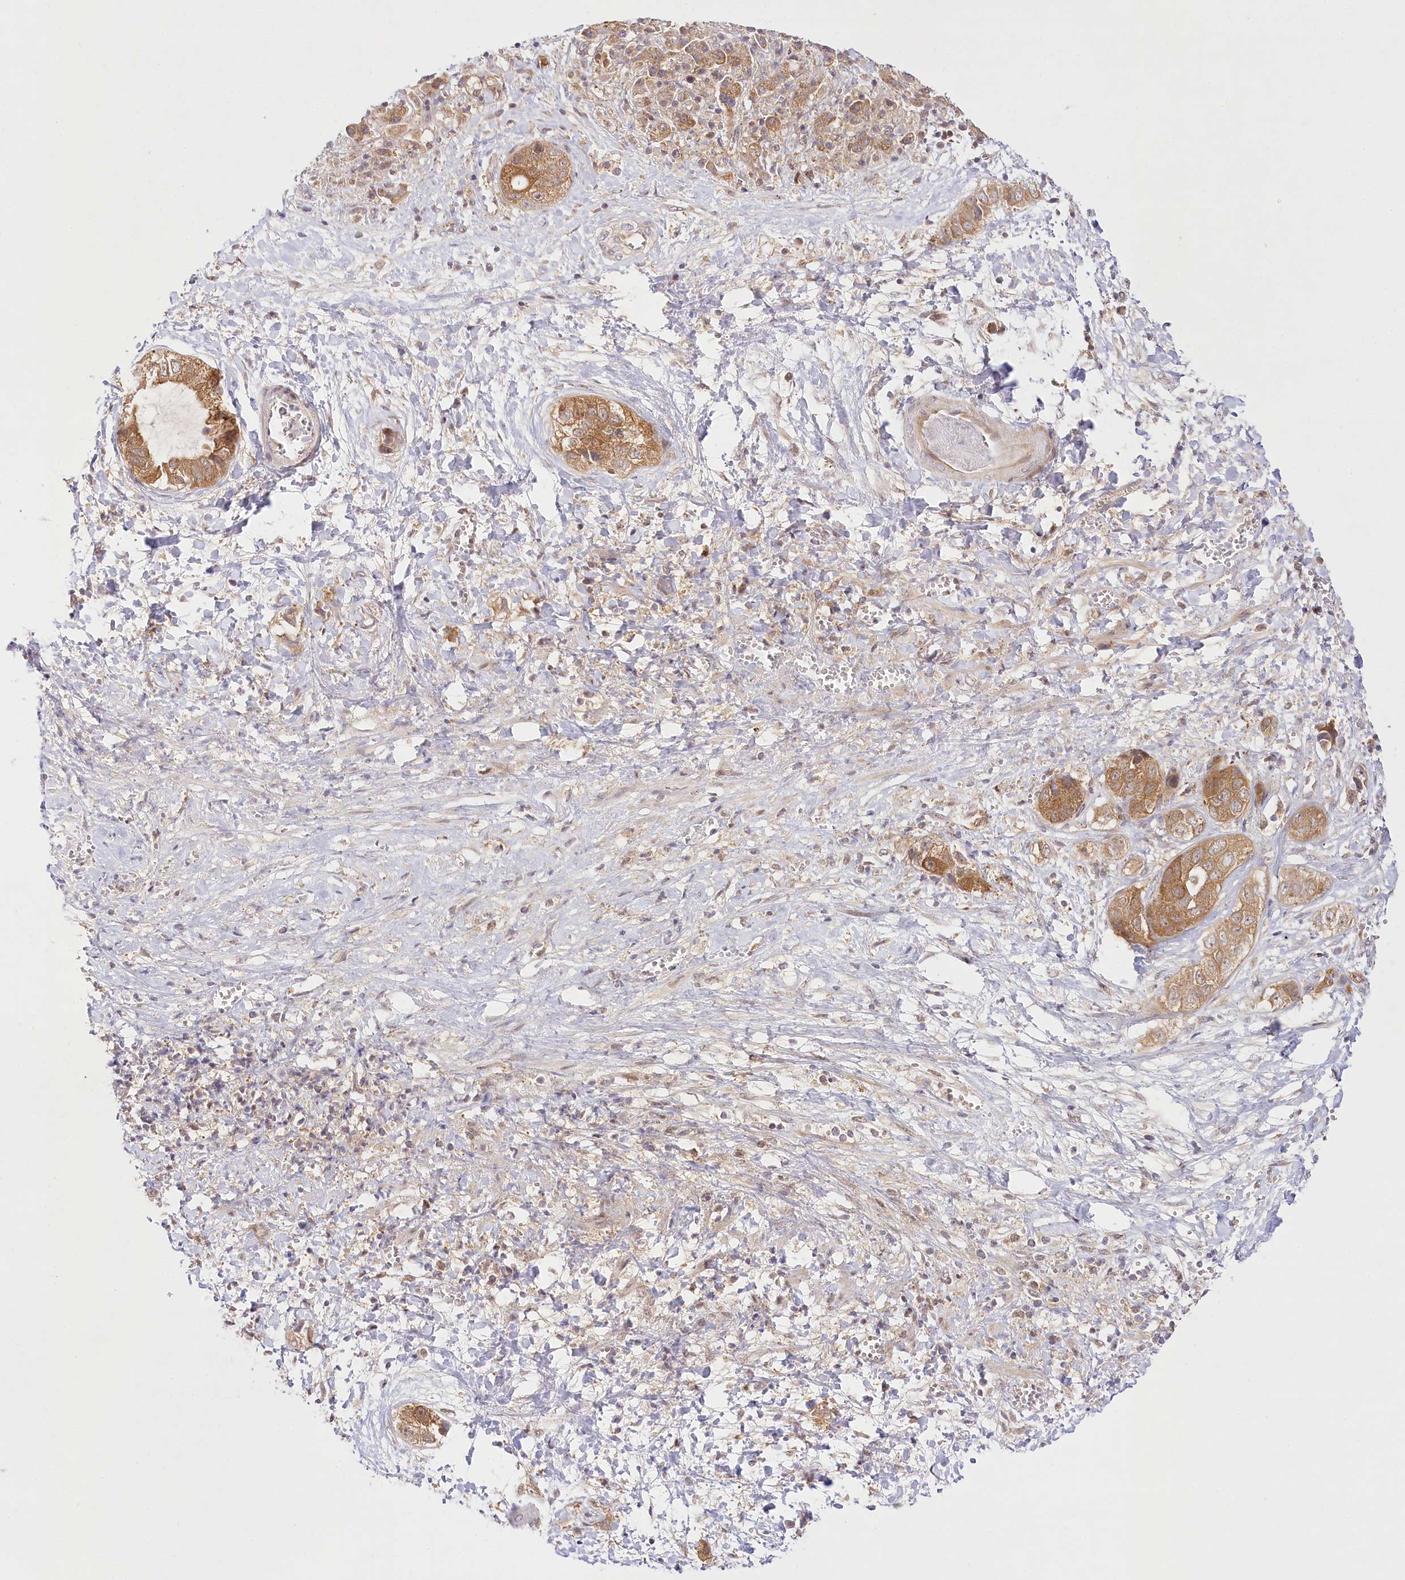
{"staining": {"intensity": "moderate", "quantity": ">75%", "location": "cytoplasmic/membranous"}, "tissue": "liver cancer", "cell_type": "Tumor cells", "image_type": "cancer", "snomed": [{"axis": "morphology", "description": "Cholangiocarcinoma"}, {"axis": "topography", "description": "Liver"}], "caption": "This photomicrograph shows immunohistochemistry staining of human liver cholangiocarcinoma, with medium moderate cytoplasmic/membranous staining in about >75% of tumor cells.", "gene": "INPP4B", "patient": {"sex": "female", "age": 52}}